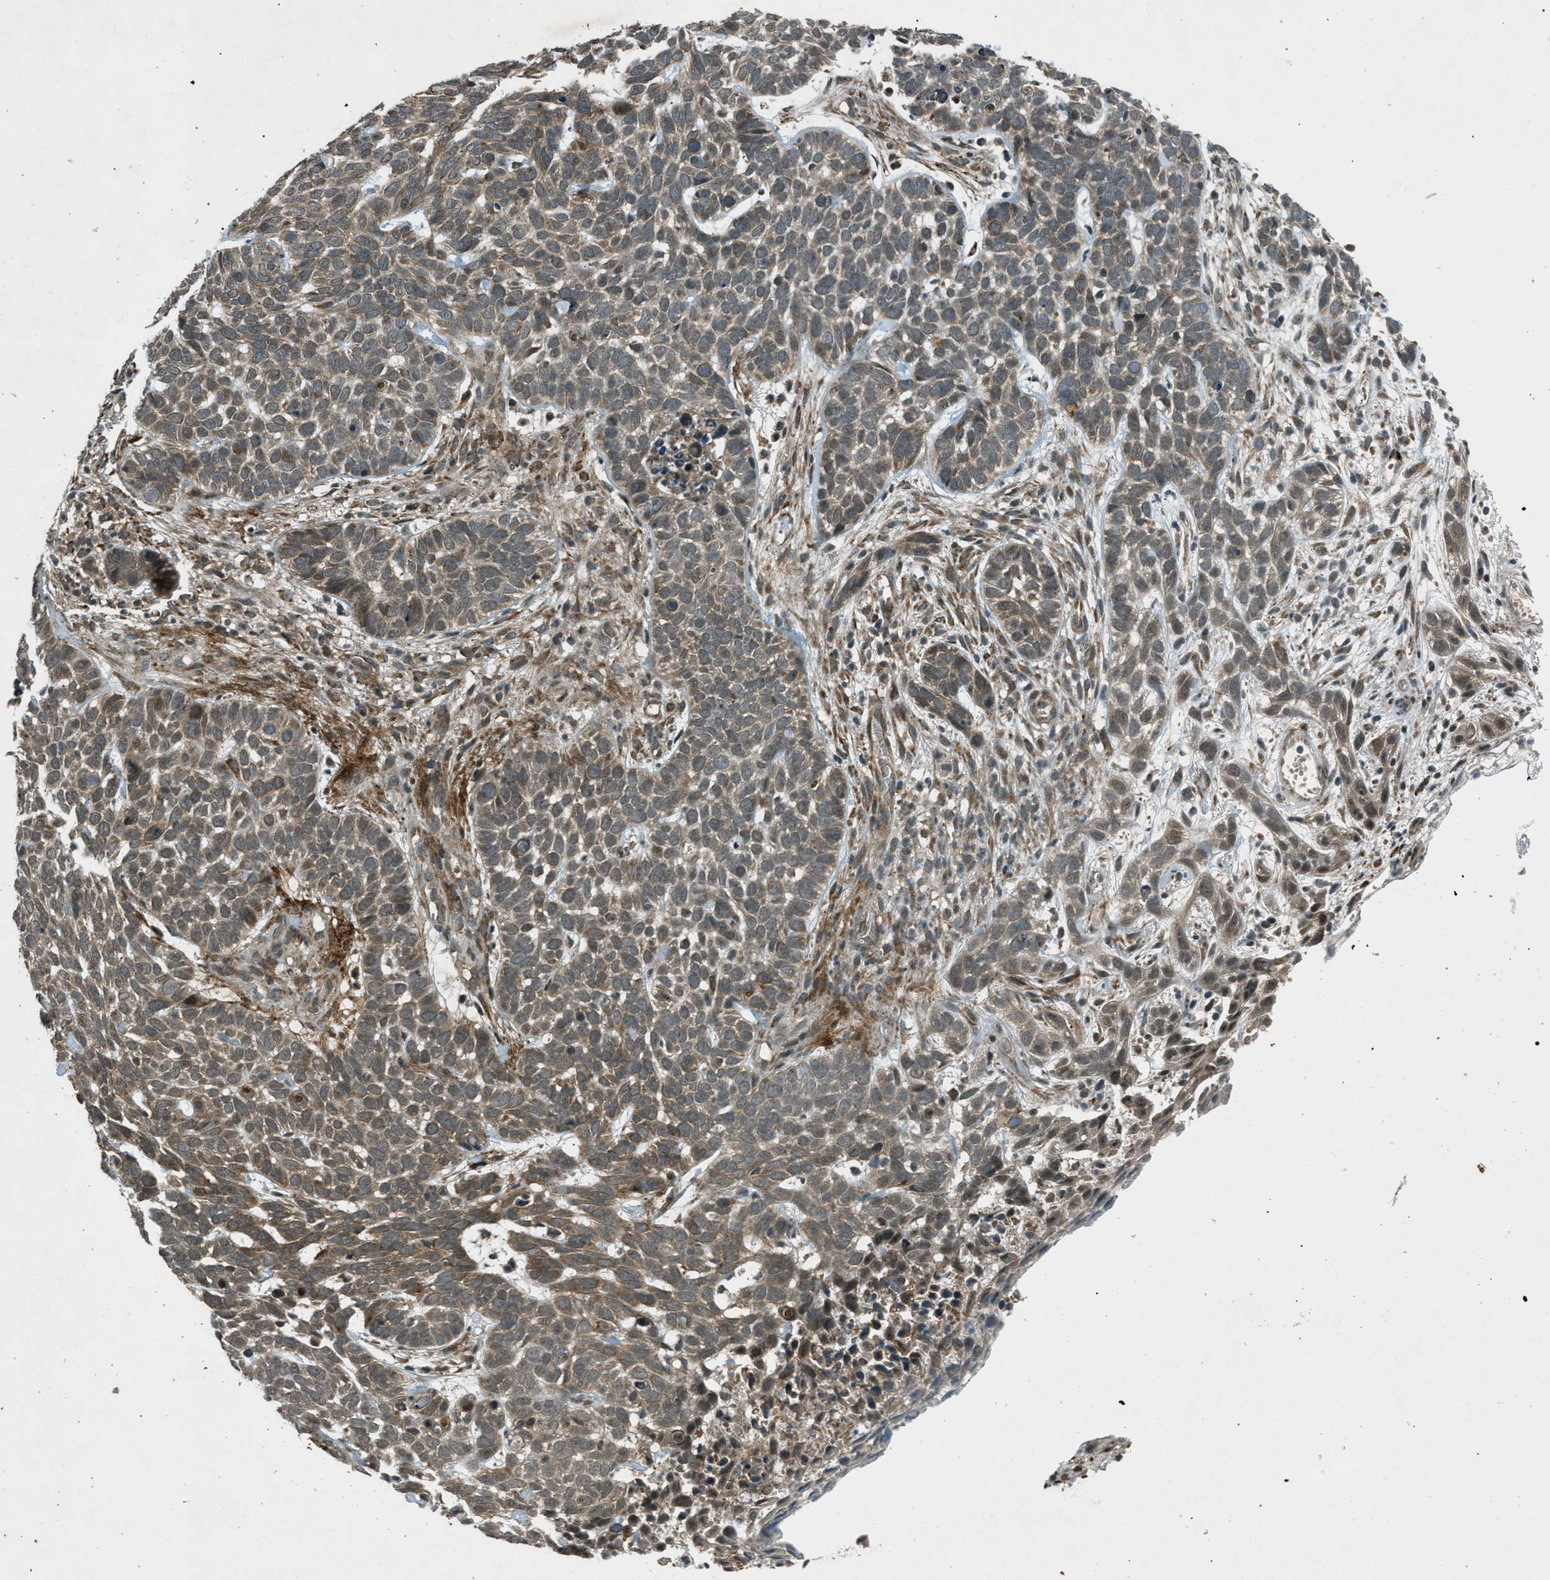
{"staining": {"intensity": "weak", "quantity": "25%-75%", "location": "cytoplasmic/membranous"}, "tissue": "skin cancer", "cell_type": "Tumor cells", "image_type": "cancer", "snomed": [{"axis": "morphology", "description": "Basal cell carcinoma"}, {"axis": "topography", "description": "Skin"}], "caption": "Protein expression by immunohistochemistry (IHC) shows weak cytoplasmic/membranous expression in about 25%-75% of tumor cells in skin cancer. The staining is performed using DAB brown chromogen to label protein expression. The nuclei are counter-stained blue using hematoxylin.", "gene": "EIF2AK3", "patient": {"sex": "male", "age": 87}}